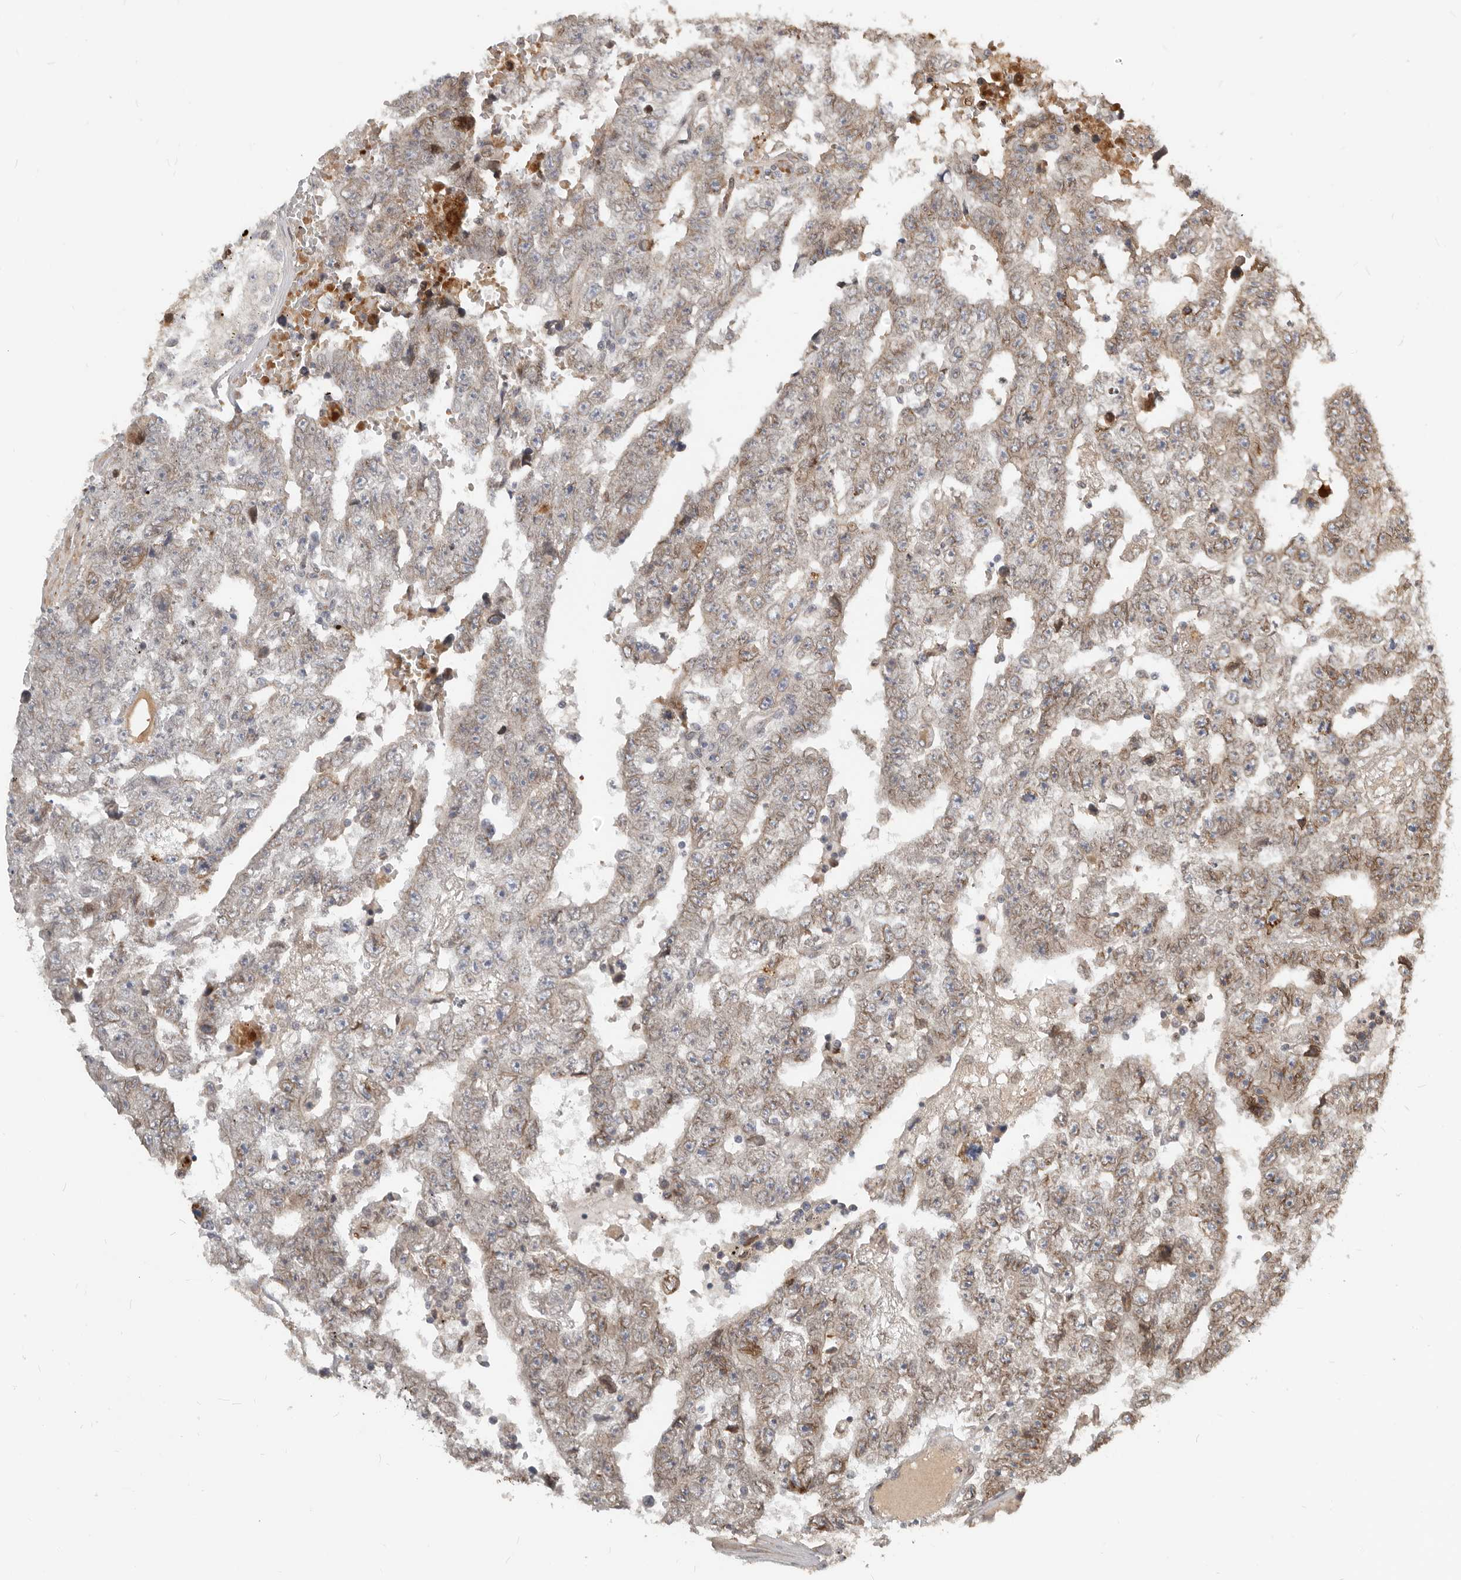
{"staining": {"intensity": "moderate", "quantity": "<25%", "location": "cytoplasmic/membranous"}, "tissue": "testis cancer", "cell_type": "Tumor cells", "image_type": "cancer", "snomed": [{"axis": "morphology", "description": "Carcinoma, Embryonal, NOS"}, {"axis": "topography", "description": "Testis"}], "caption": "Protein expression analysis of embryonal carcinoma (testis) reveals moderate cytoplasmic/membranous positivity in approximately <25% of tumor cells.", "gene": "NPY4R", "patient": {"sex": "male", "age": 25}}